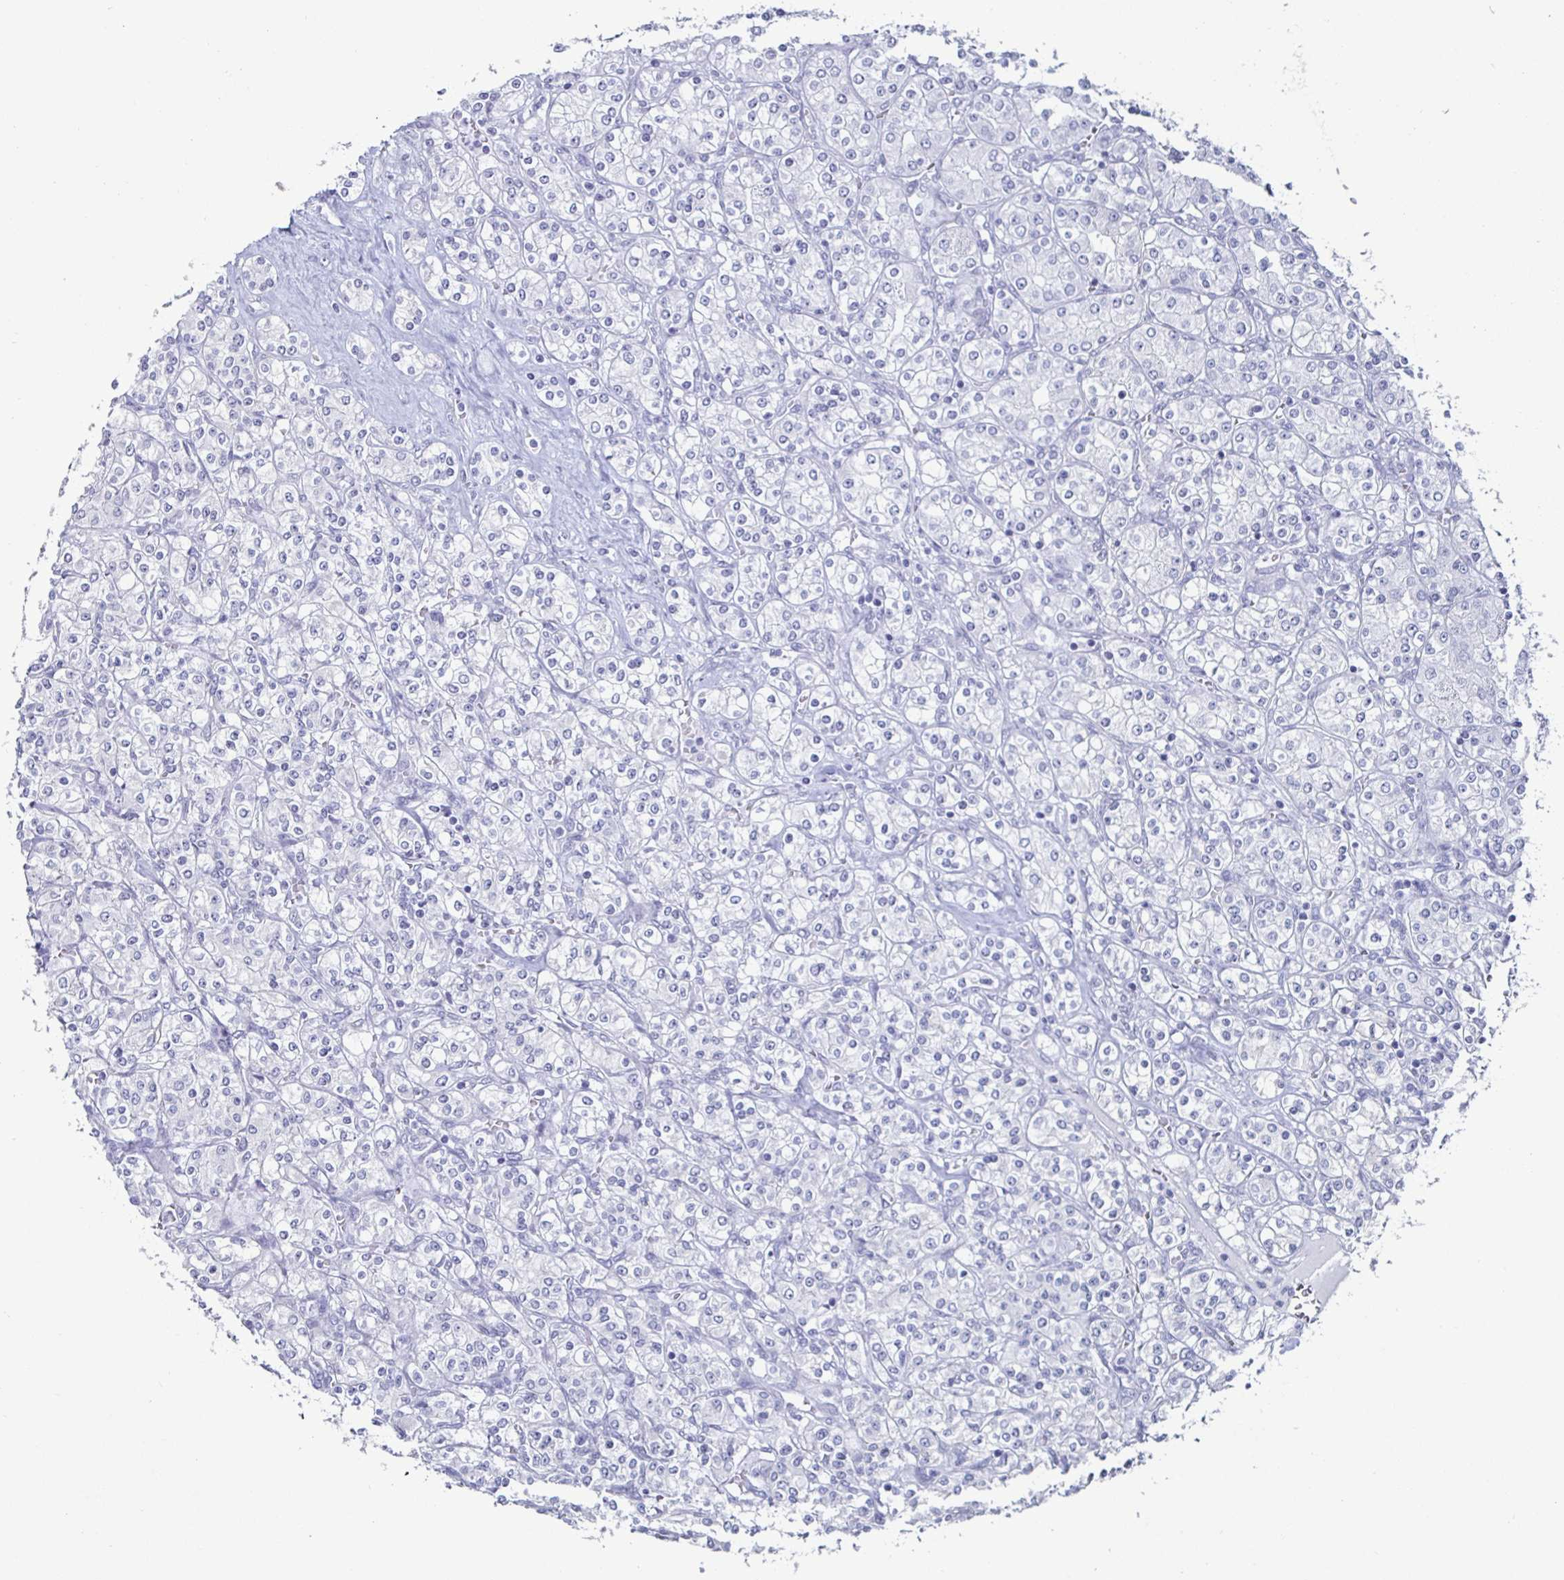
{"staining": {"intensity": "negative", "quantity": "none", "location": "none"}, "tissue": "renal cancer", "cell_type": "Tumor cells", "image_type": "cancer", "snomed": [{"axis": "morphology", "description": "Adenocarcinoma, NOS"}, {"axis": "topography", "description": "Kidney"}], "caption": "The image shows no staining of tumor cells in renal cancer. Brightfield microscopy of immunohistochemistry stained with DAB (brown) and hematoxylin (blue), captured at high magnification.", "gene": "DDX39B", "patient": {"sex": "male", "age": 77}}